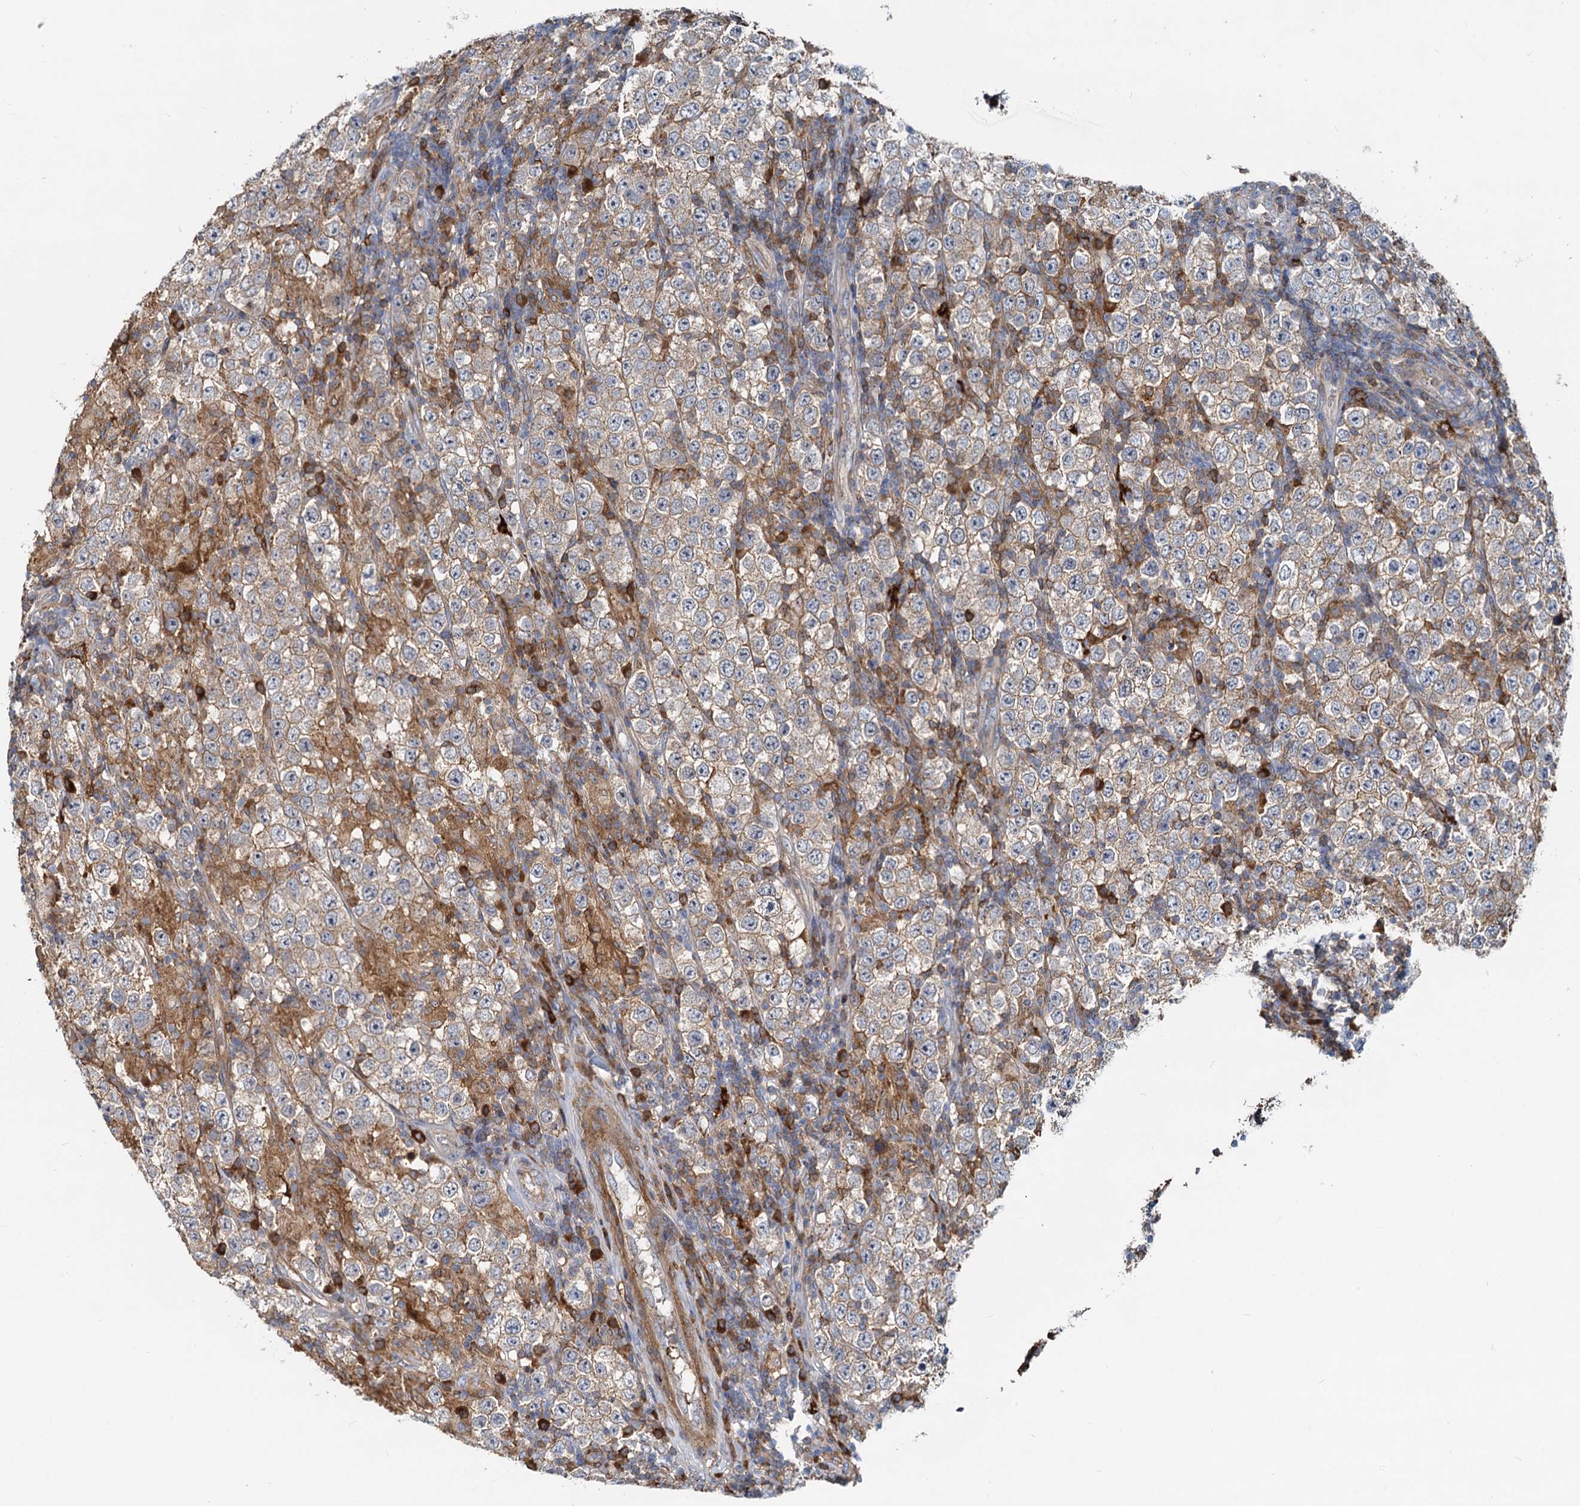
{"staining": {"intensity": "weak", "quantity": ">75%", "location": "cytoplasmic/membranous"}, "tissue": "testis cancer", "cell_type": "Tumor cells", "image_type": "cancer", "snomed": [{"axis": "morphology", "description": "Normal tissue, NOS"}, {"axis": "morphology", "description": "Urothelial carcinoma, High grade"}, {"axis": "morphology", "description": "Seminoma, NOS"}, {"axis": "morphology", "description": "Carcinoma, Embryonal, NOS"}, {"axis": "topography", "description": "Urinary bladder"}, {"axis": "topography", "description": "Testis"}], "caption": "Testis cancer was stained to show a protein in brown. There is low levels of weak cytoplasmic/membranous expression in approximately >75% of tumor cells.", "gene": "LNX2", "patient": {"sex": "male", "age": 41}}